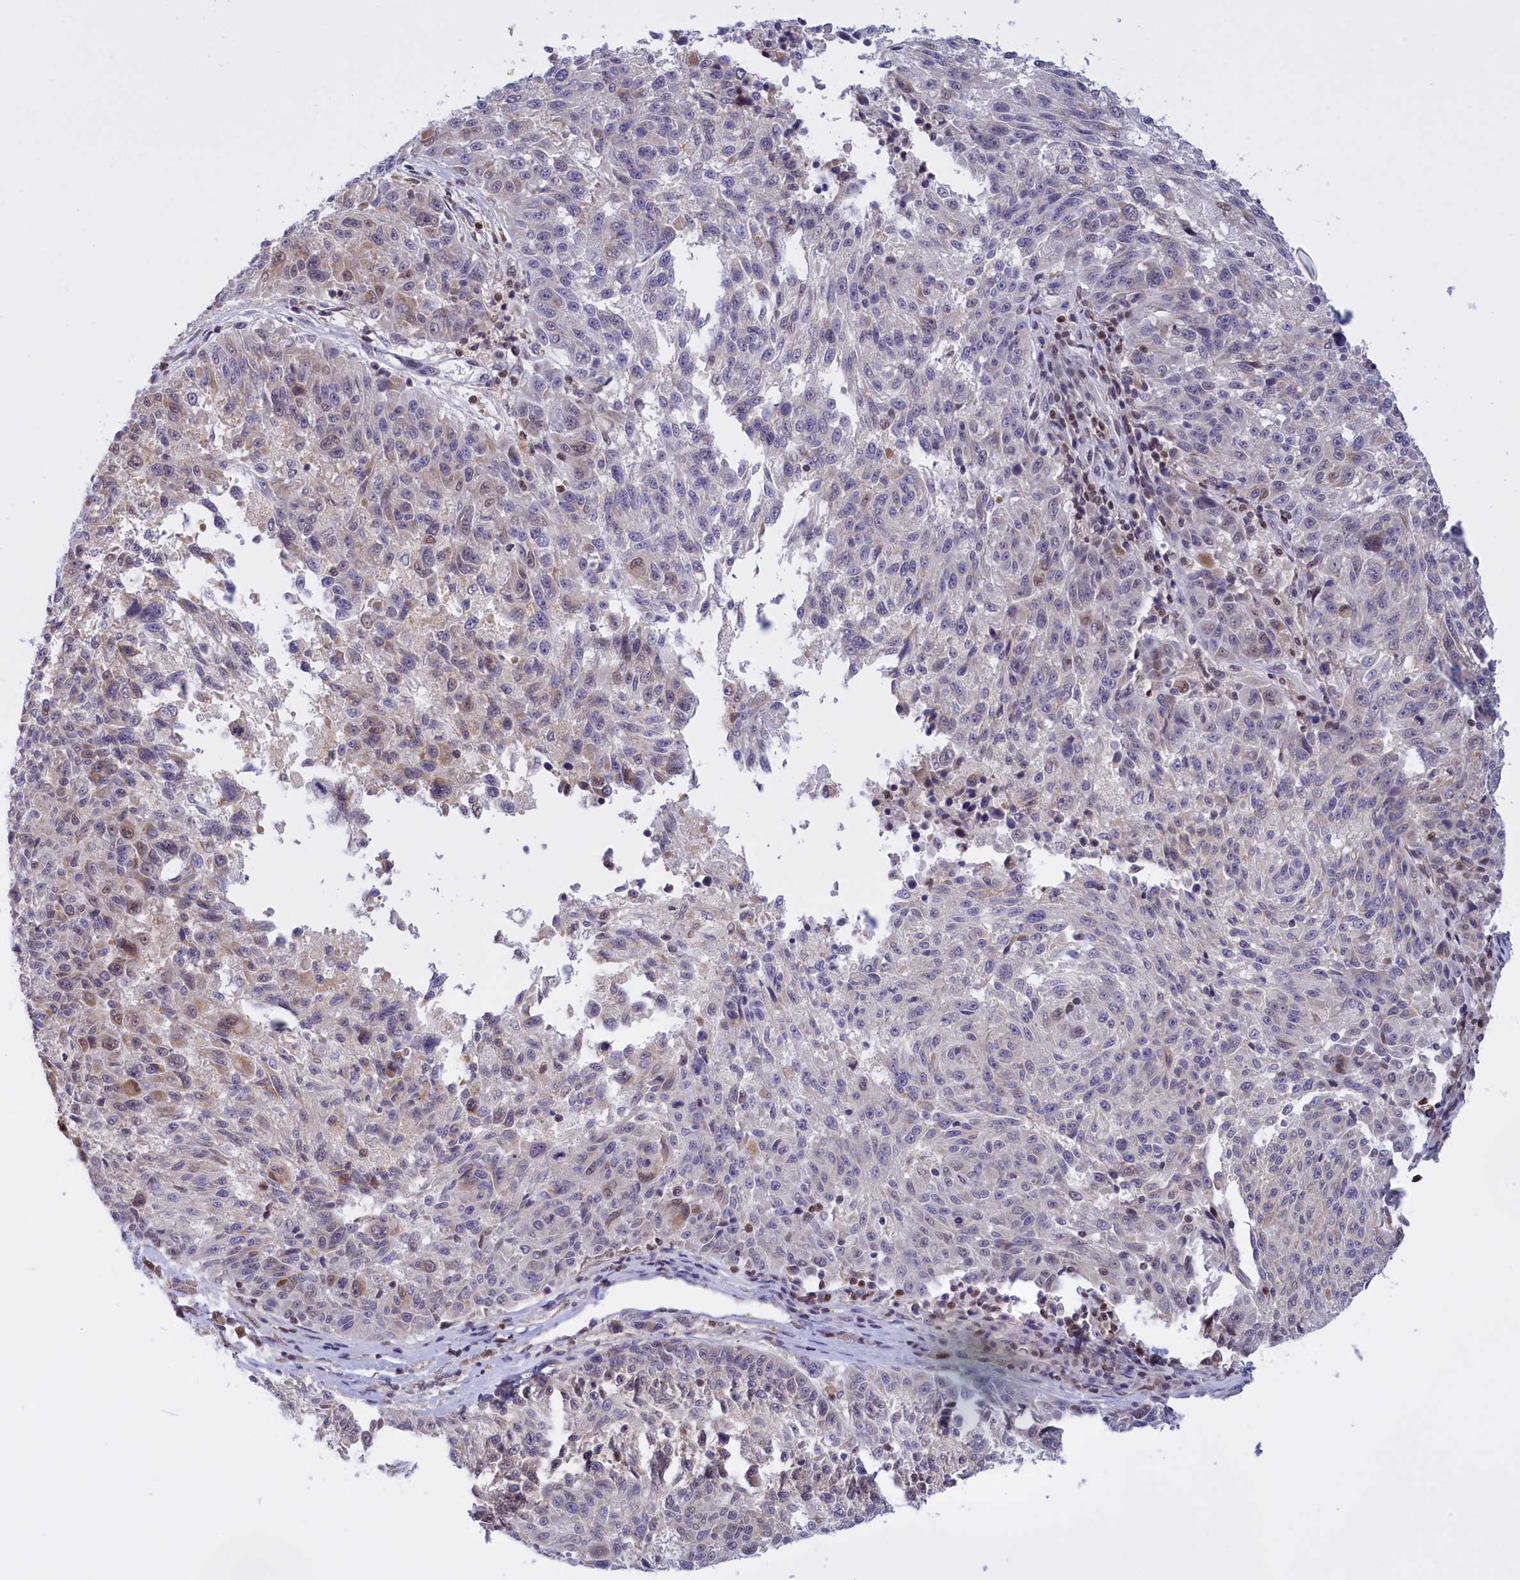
{"staining": {"intensity": "moderate", "quantity": "<25%", "location": "nuclear"}, "tissue": "melanoma", "cell_type": "Tumor cells", "image_type": "cancer", "snomed": [{"axis": "morphology", "description": "Malignant melanoma, NOS"}, {"axis": "topography", "description": "Skin"}], "caption": "Protein expression analysis of human melanoma reveals moderate nuclear positivity in about <25% of tumor cells. (DAB (3,3'-diaminobenzidine) = brown stain, brightfield microscopy at high magnification).", "gene": "IZUMO2", "patient": {"sex": "male", "age": 53}}